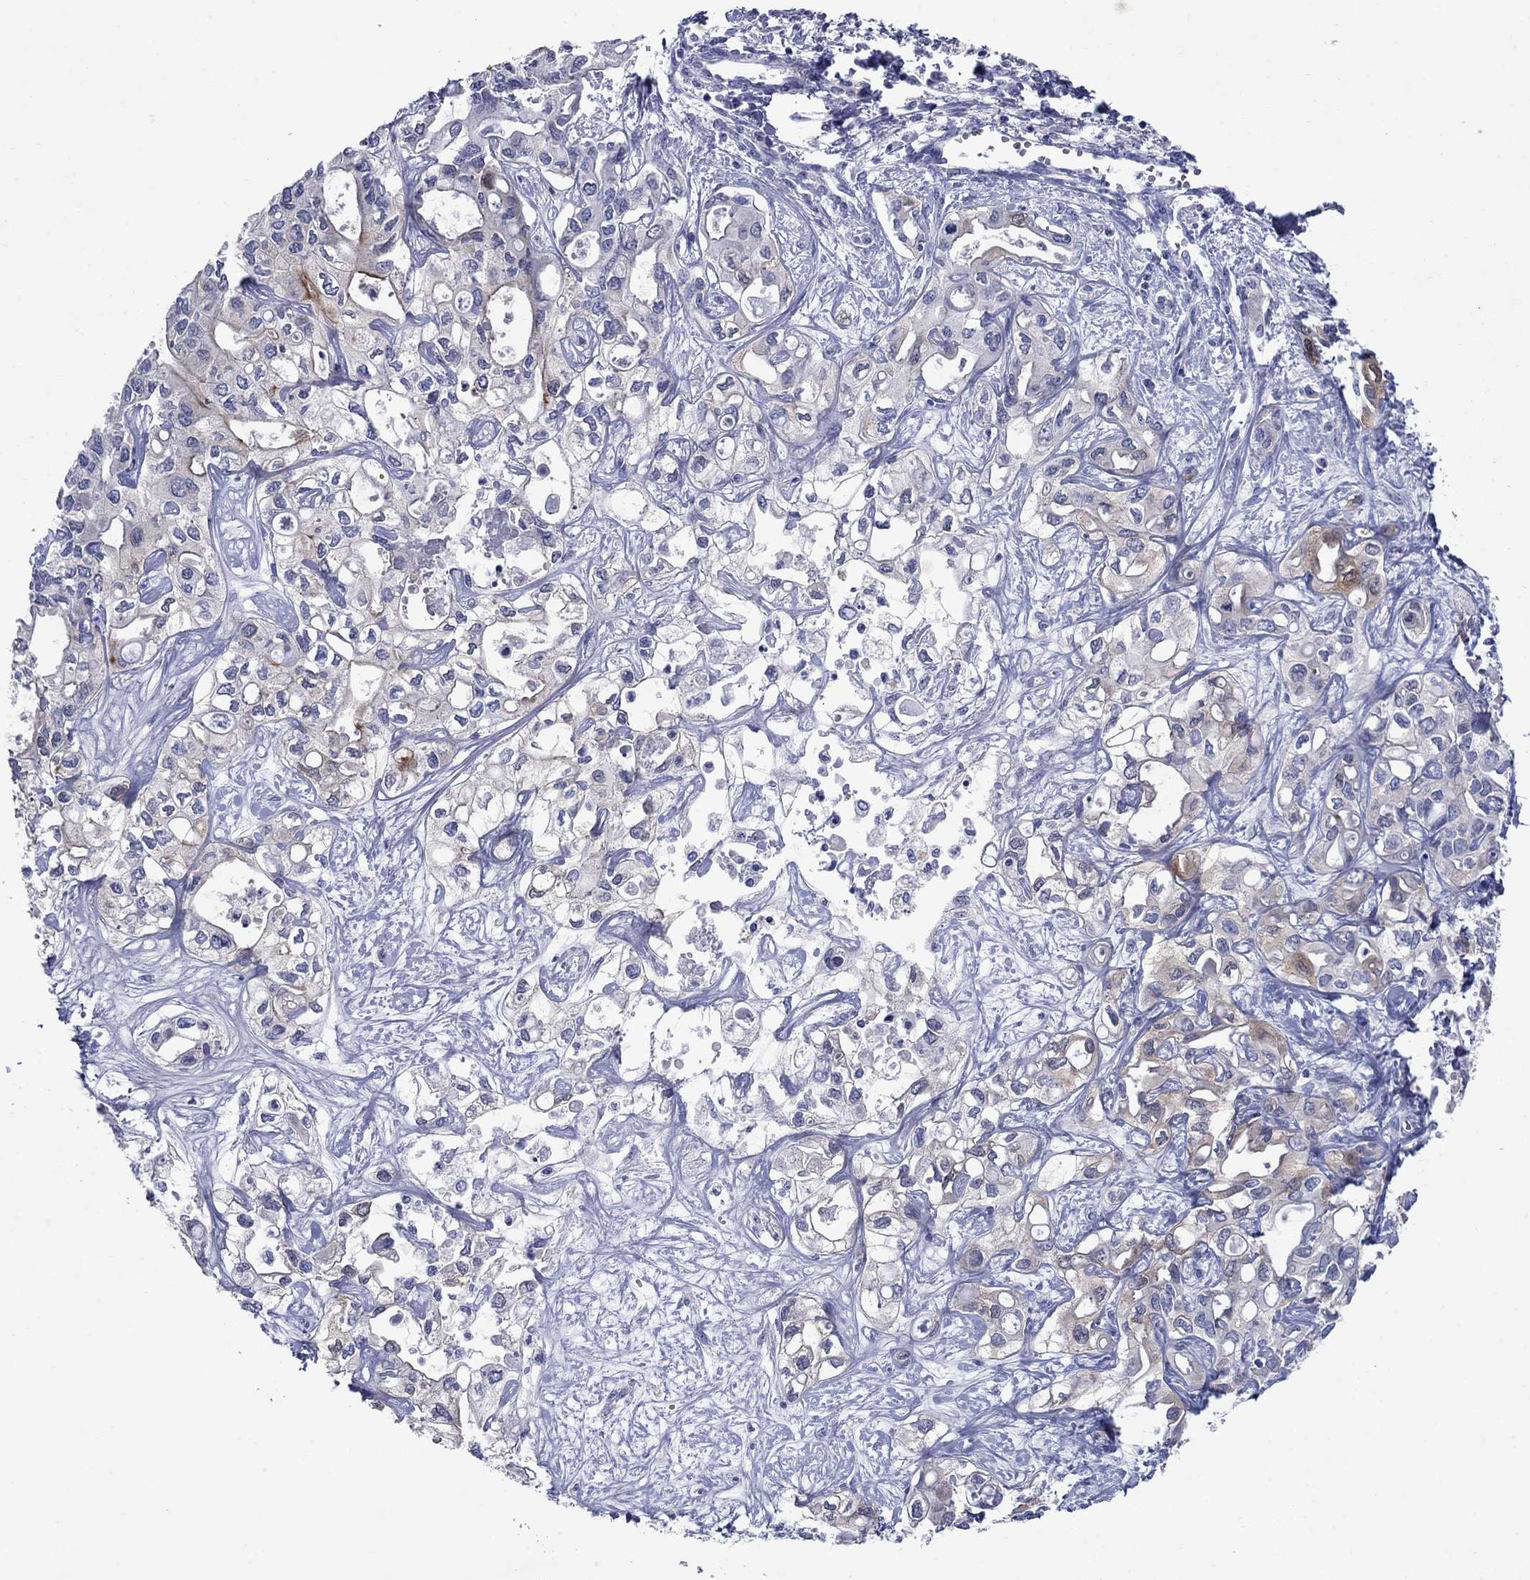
{"staining": {"intensity": "weak", "quantity": "<25%", "location": "cytoplasmic/membranous"}, "tissue": "liver cancer", "cell_type": "Tumor cells", "image_type": "cancer", "snomed": [{"axis": "morphology", "description": "Cholangiocarcinoma"}, {"axis": "topography", "description": "Liver"}], "caption": "Protein analysis of cholangiocarcinoma (liver) reveals no significant staining in tumor cells. Nuclei are stained in blue.", "gene": "SULT2B1", "patient": {"sex": "female", "age": 64}}